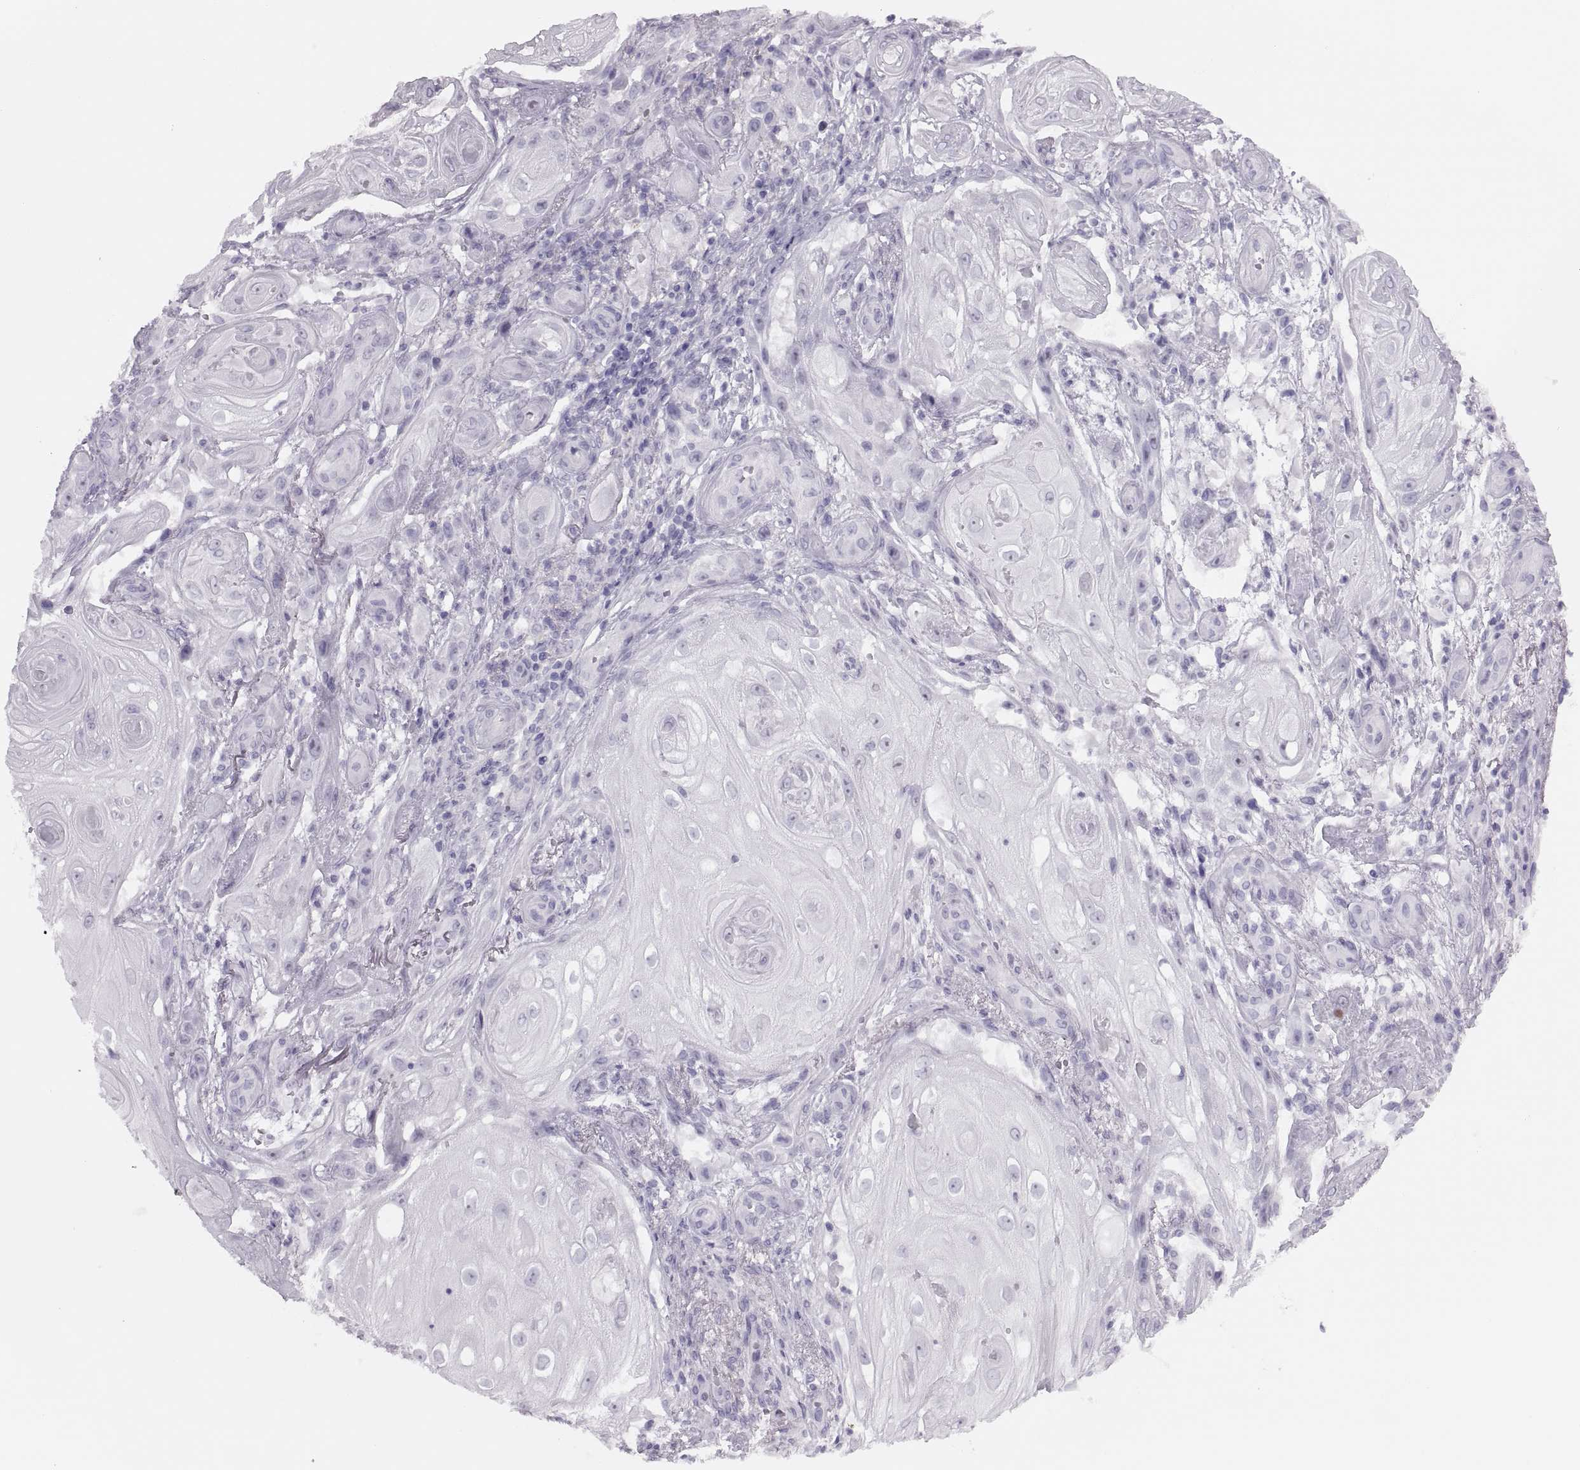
{"staining": {"intensity": "negative", "quantity": "none", "location": "none"}, "tissue": "skin cancer", "cell_type": "Tumor cells", "image_type": "cancer", "snomed": [{"axis": "morphology", "description": "Squamous cell carcinoma, NOS"}, {"axis": "topography", "description": "Skin"}], "caption": "This is an immunohistochemistry (IHC) photomicrograph of squamous cell carcinoma (skin). There is no expression in tumor cells.", "gene": "FAM24A", "patient": {"sex": "male", "age": 62}}